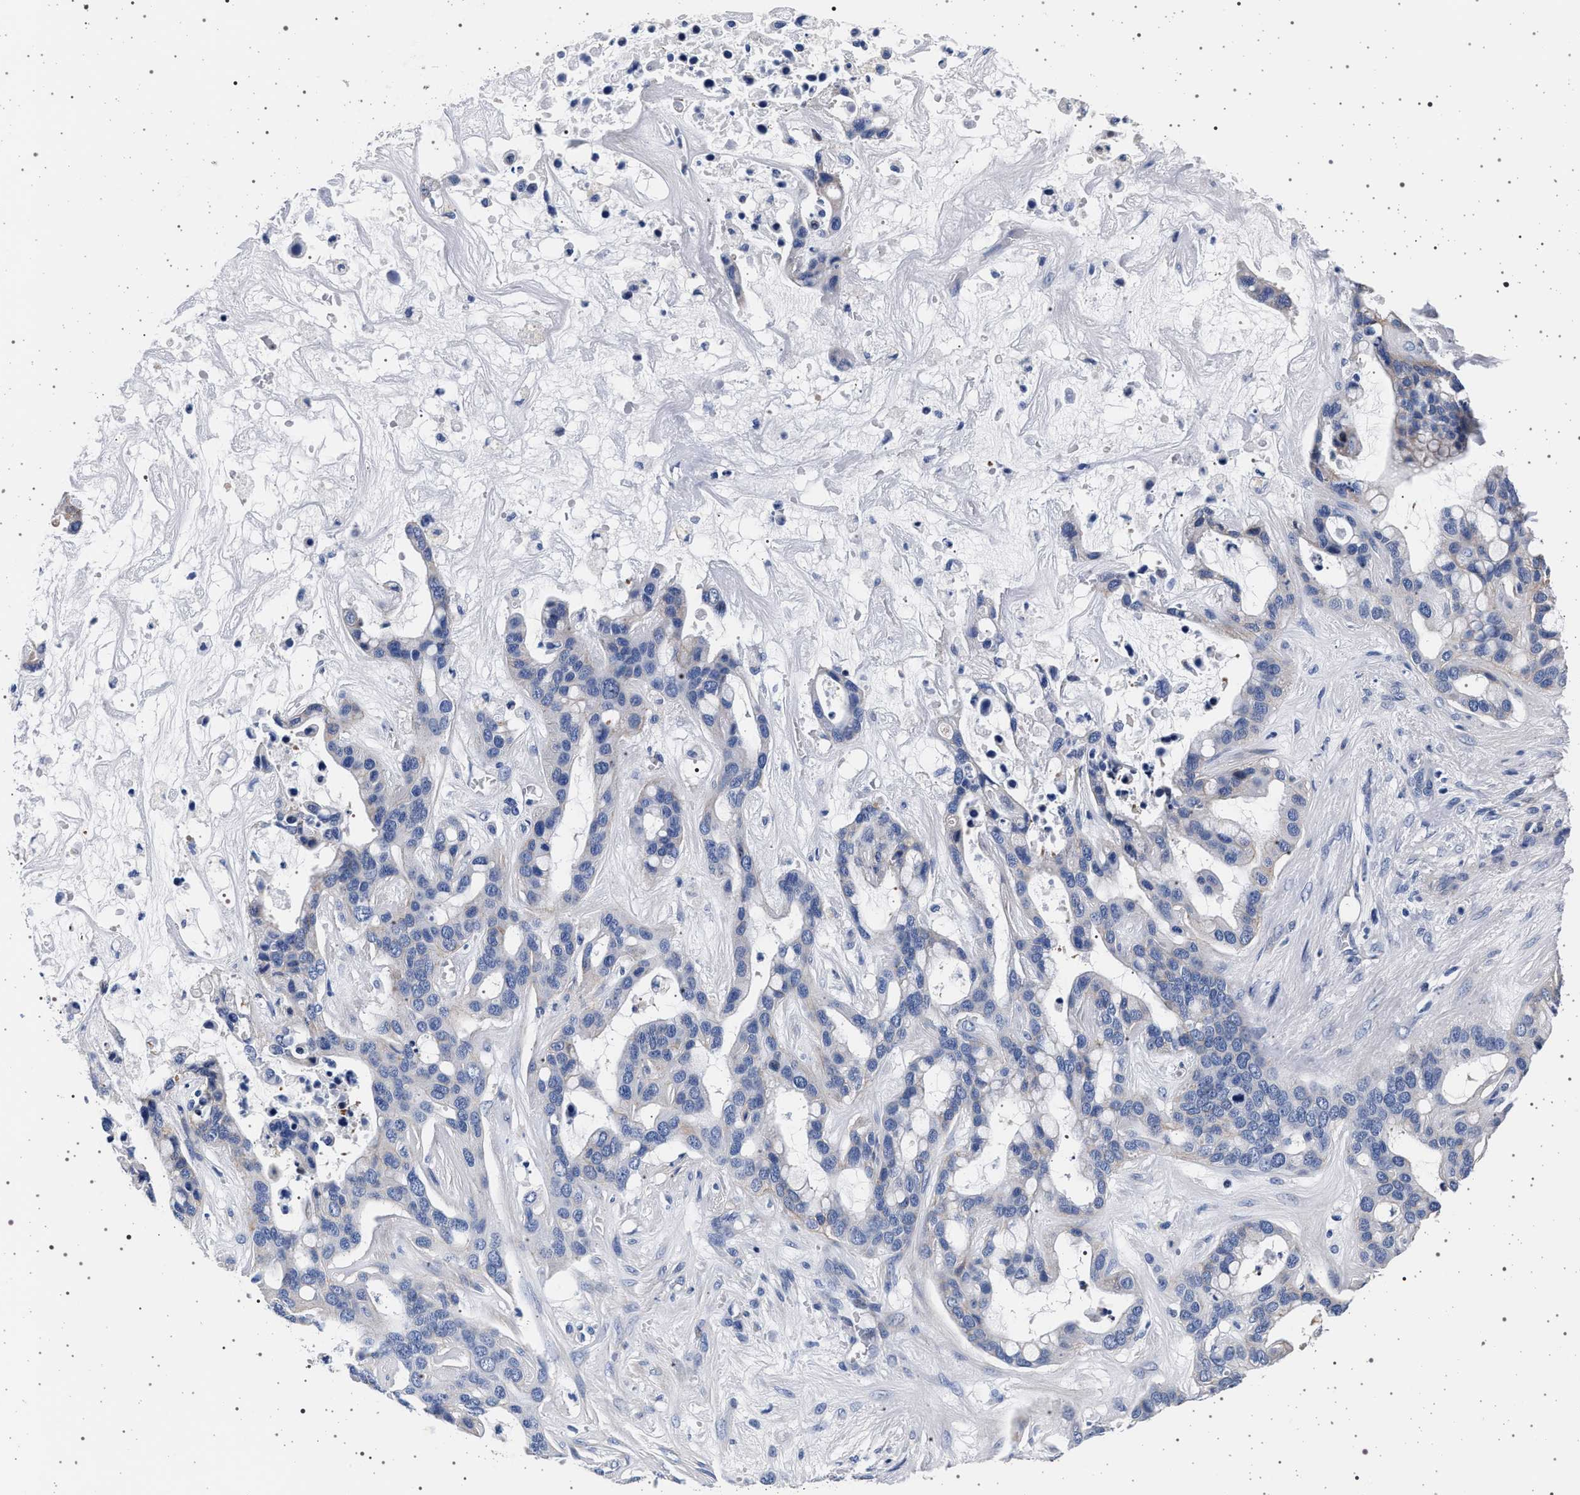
{"staining": {"intensity": "negative", "quantity": "none", "location": "none"}, "tissue": "liver cancer", "cell_type": "Tumor cells", "image_type": "cancer", "snomed": [{"axis": "morphology", "description": "Cholangiocarcinoma"}, {"axis": "topography", "description": "Liver"}], "caption": "An image of human liver cancer (cholangiocarcinoma) is negative for staining in tumor cells.", "gene": "SLC9A1", "patient": {"sex": "female", "age": 65}}